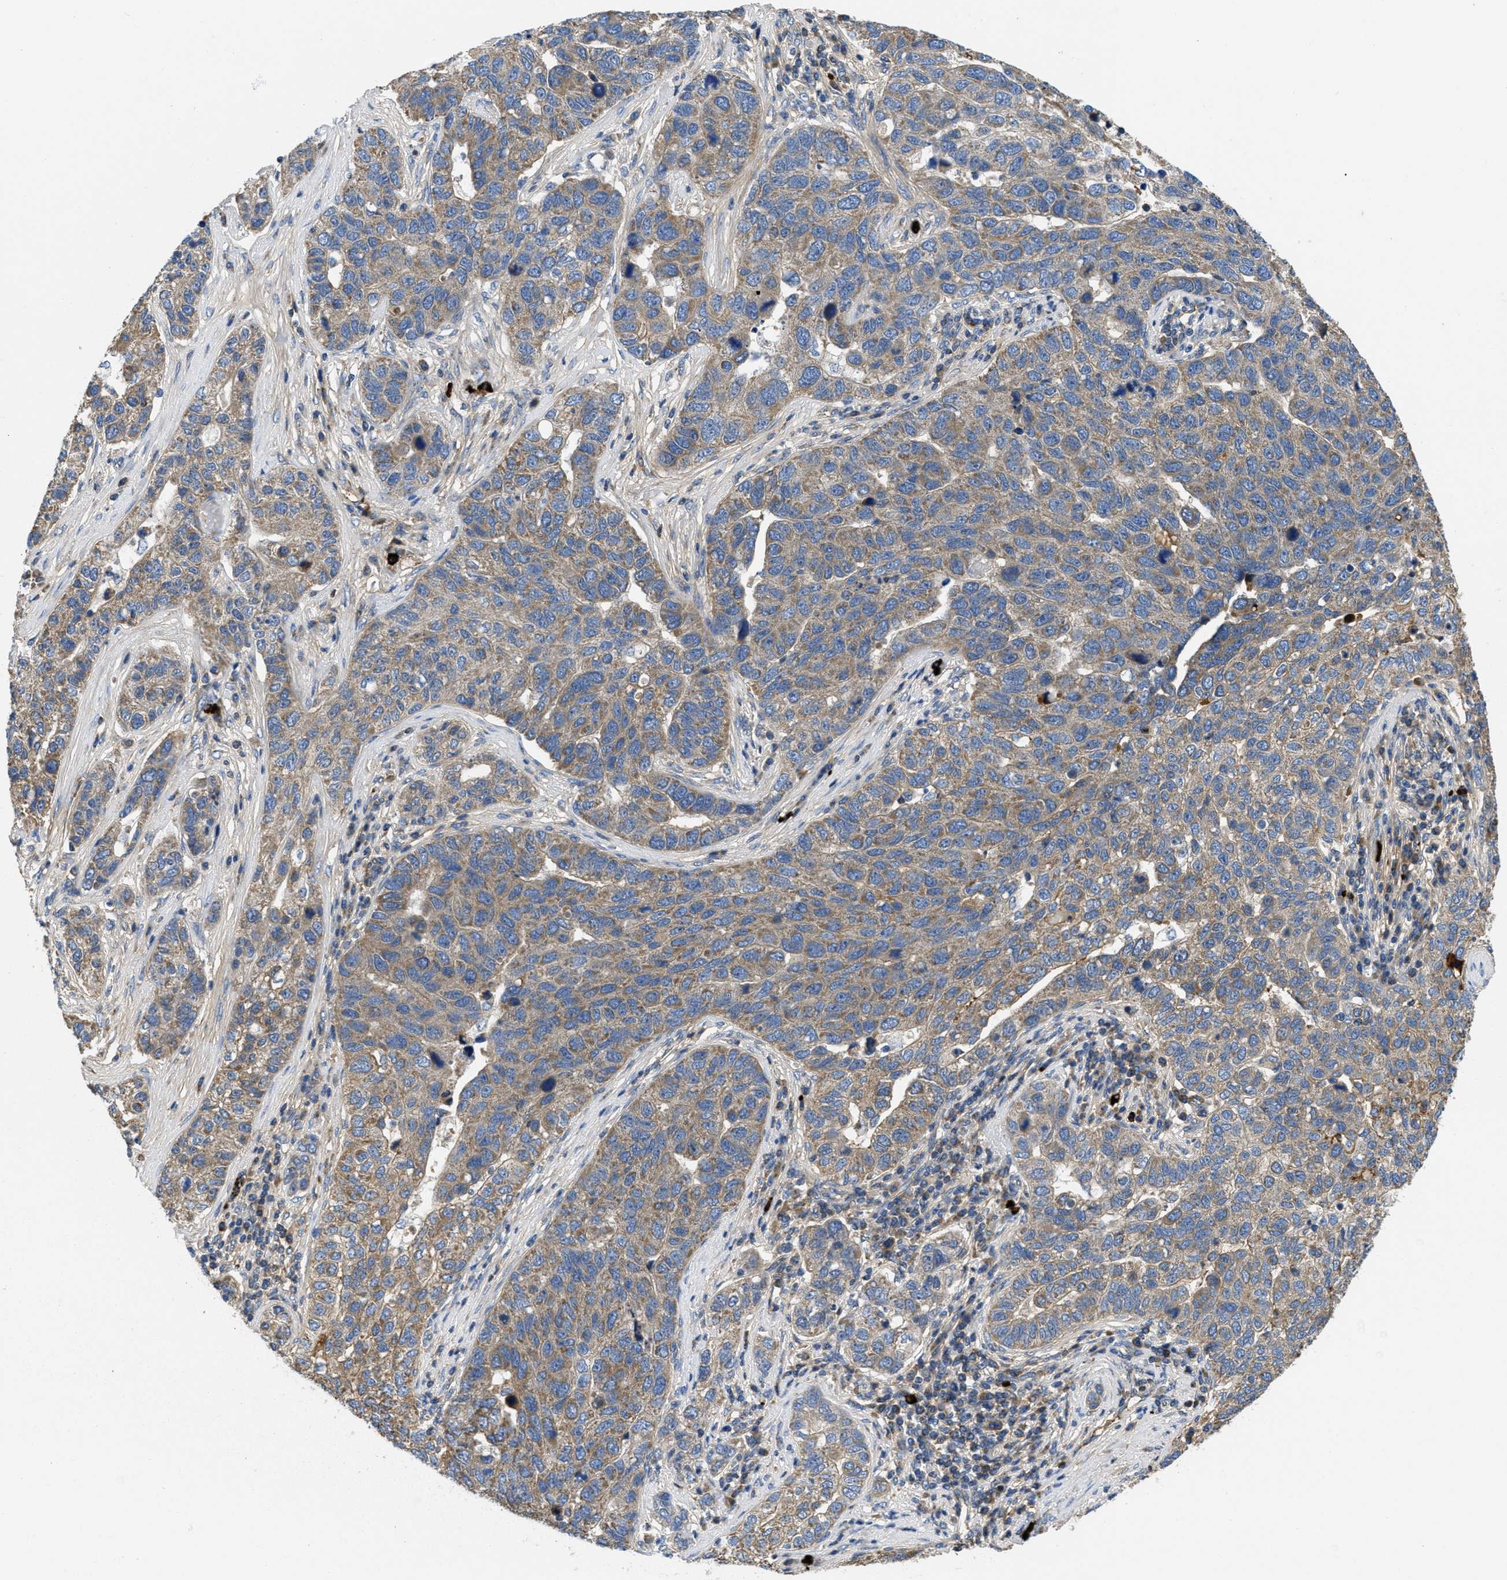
{"staining": {"intensity": "moderate", "quantity": "25%-75%", "location": "cytoplasmic/membranous"}, "tissue": "pancreatic cancer", "cell_type": "Tumor cells", "image_type": "cancer", "snomed": [{"axis": "morphology", "description": "Adenocarcinoma, NOS"}, {"axis": "topography", "description": "Pancreas"}], "caption": "Tumor cells show moderate cytoplasmic/membranous staining in approximately 25%-75% of cells in pancreatic adenocarcinoma.", "gene": "GALK1", "patient": {"sex": "female", "age": 61}}